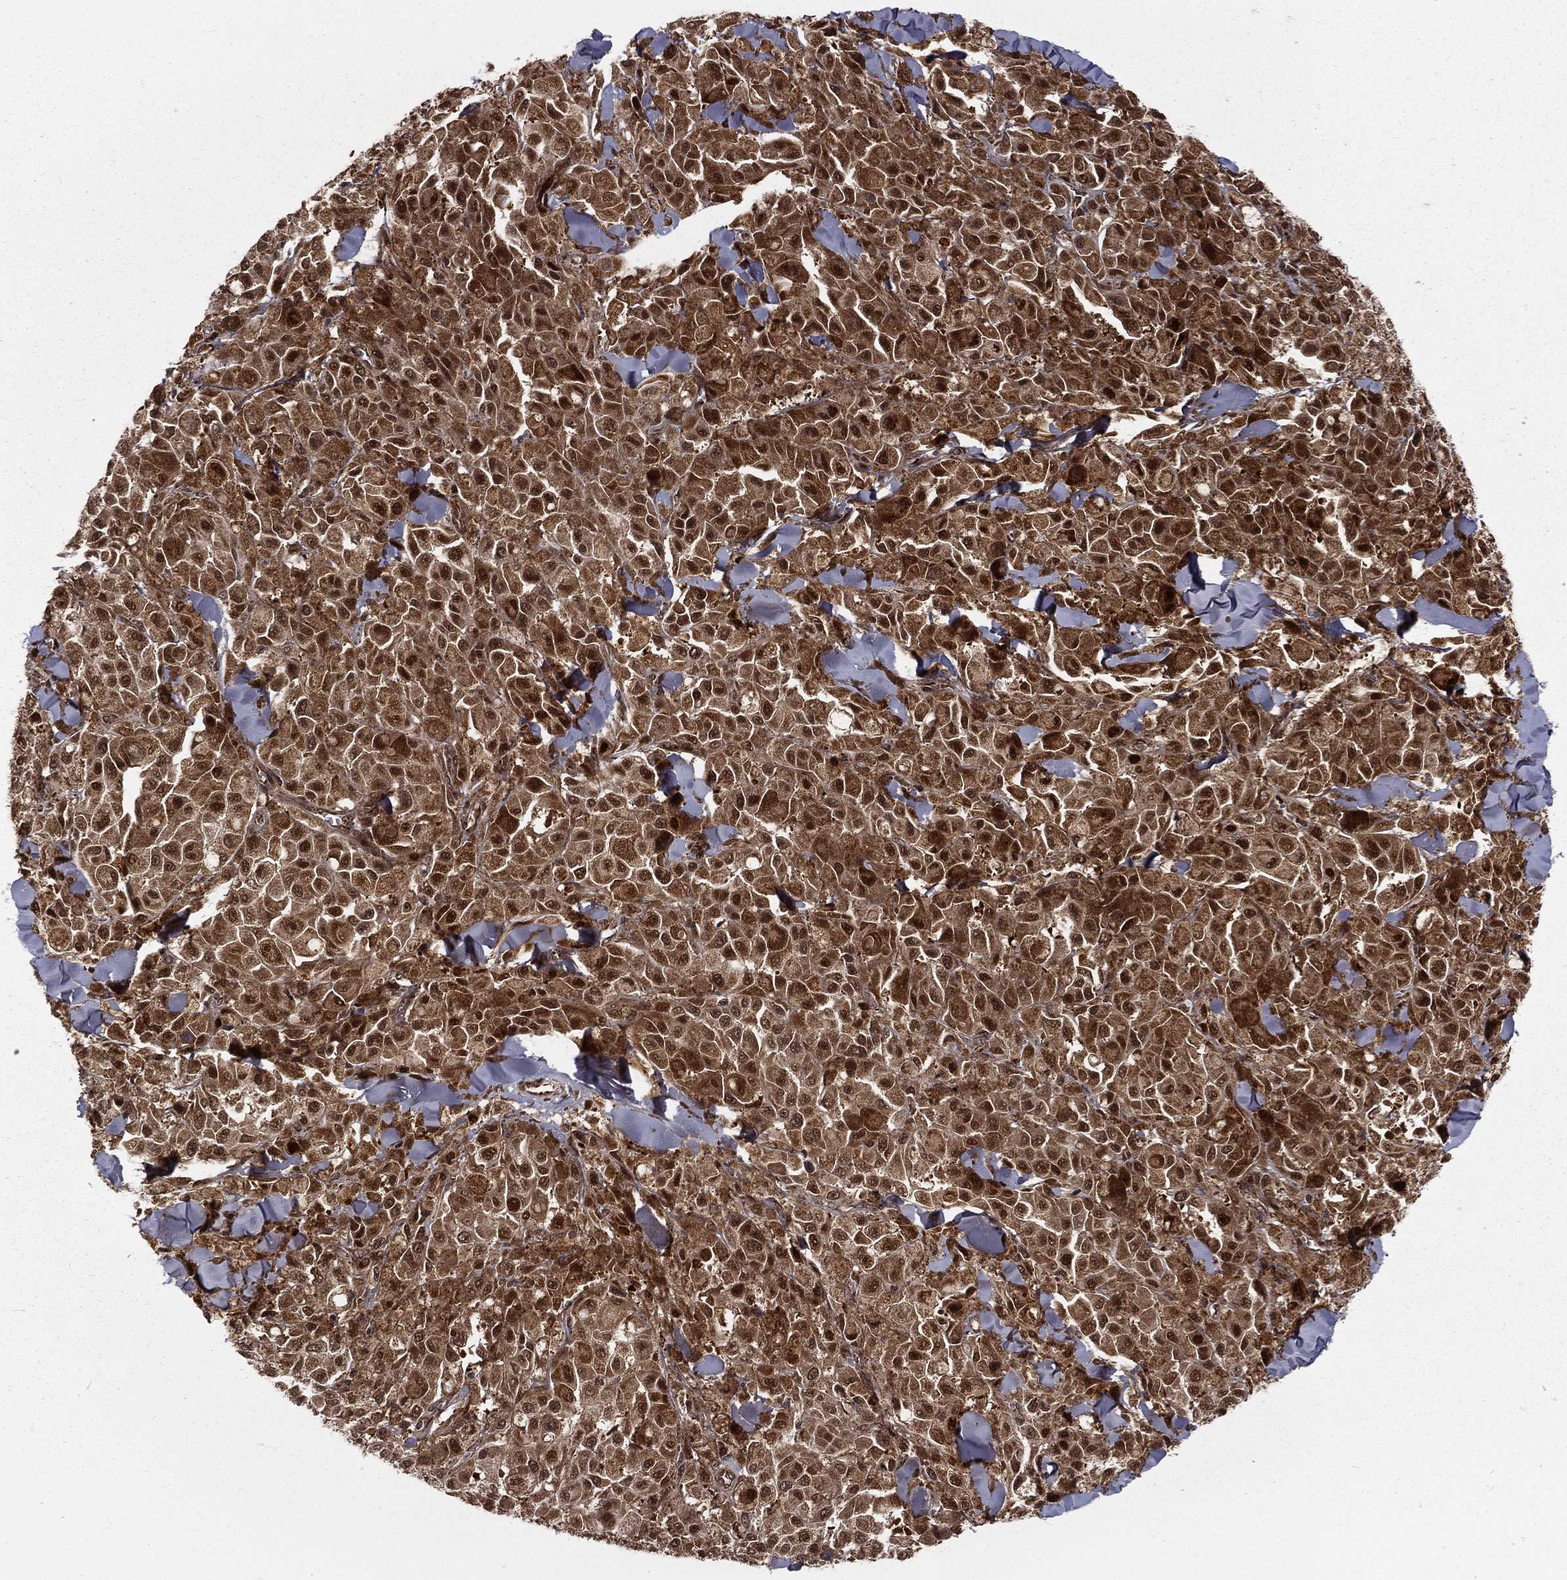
{"staining": {"intensity": "strong", "quantity": ">75%", "location": "cytoplasmic/membranous,nuclear"}, "tissue": "melanoma", "cell_type": "Tumor cells", "image_type": "cancer", "snomed": [{"axis": "morphology", "description": "Malignant melanoma, NOS"}, {"axis": "topography", "description": "Skin"}], "caption": "Melanoma was stained to show a protein in brown. There is high levels of strong cytoplasmic/membranous and nuclear positivity in about >75% of tumor cells.", "gene": "MDM2", "patient": {"sex": "female", "age": 58}}